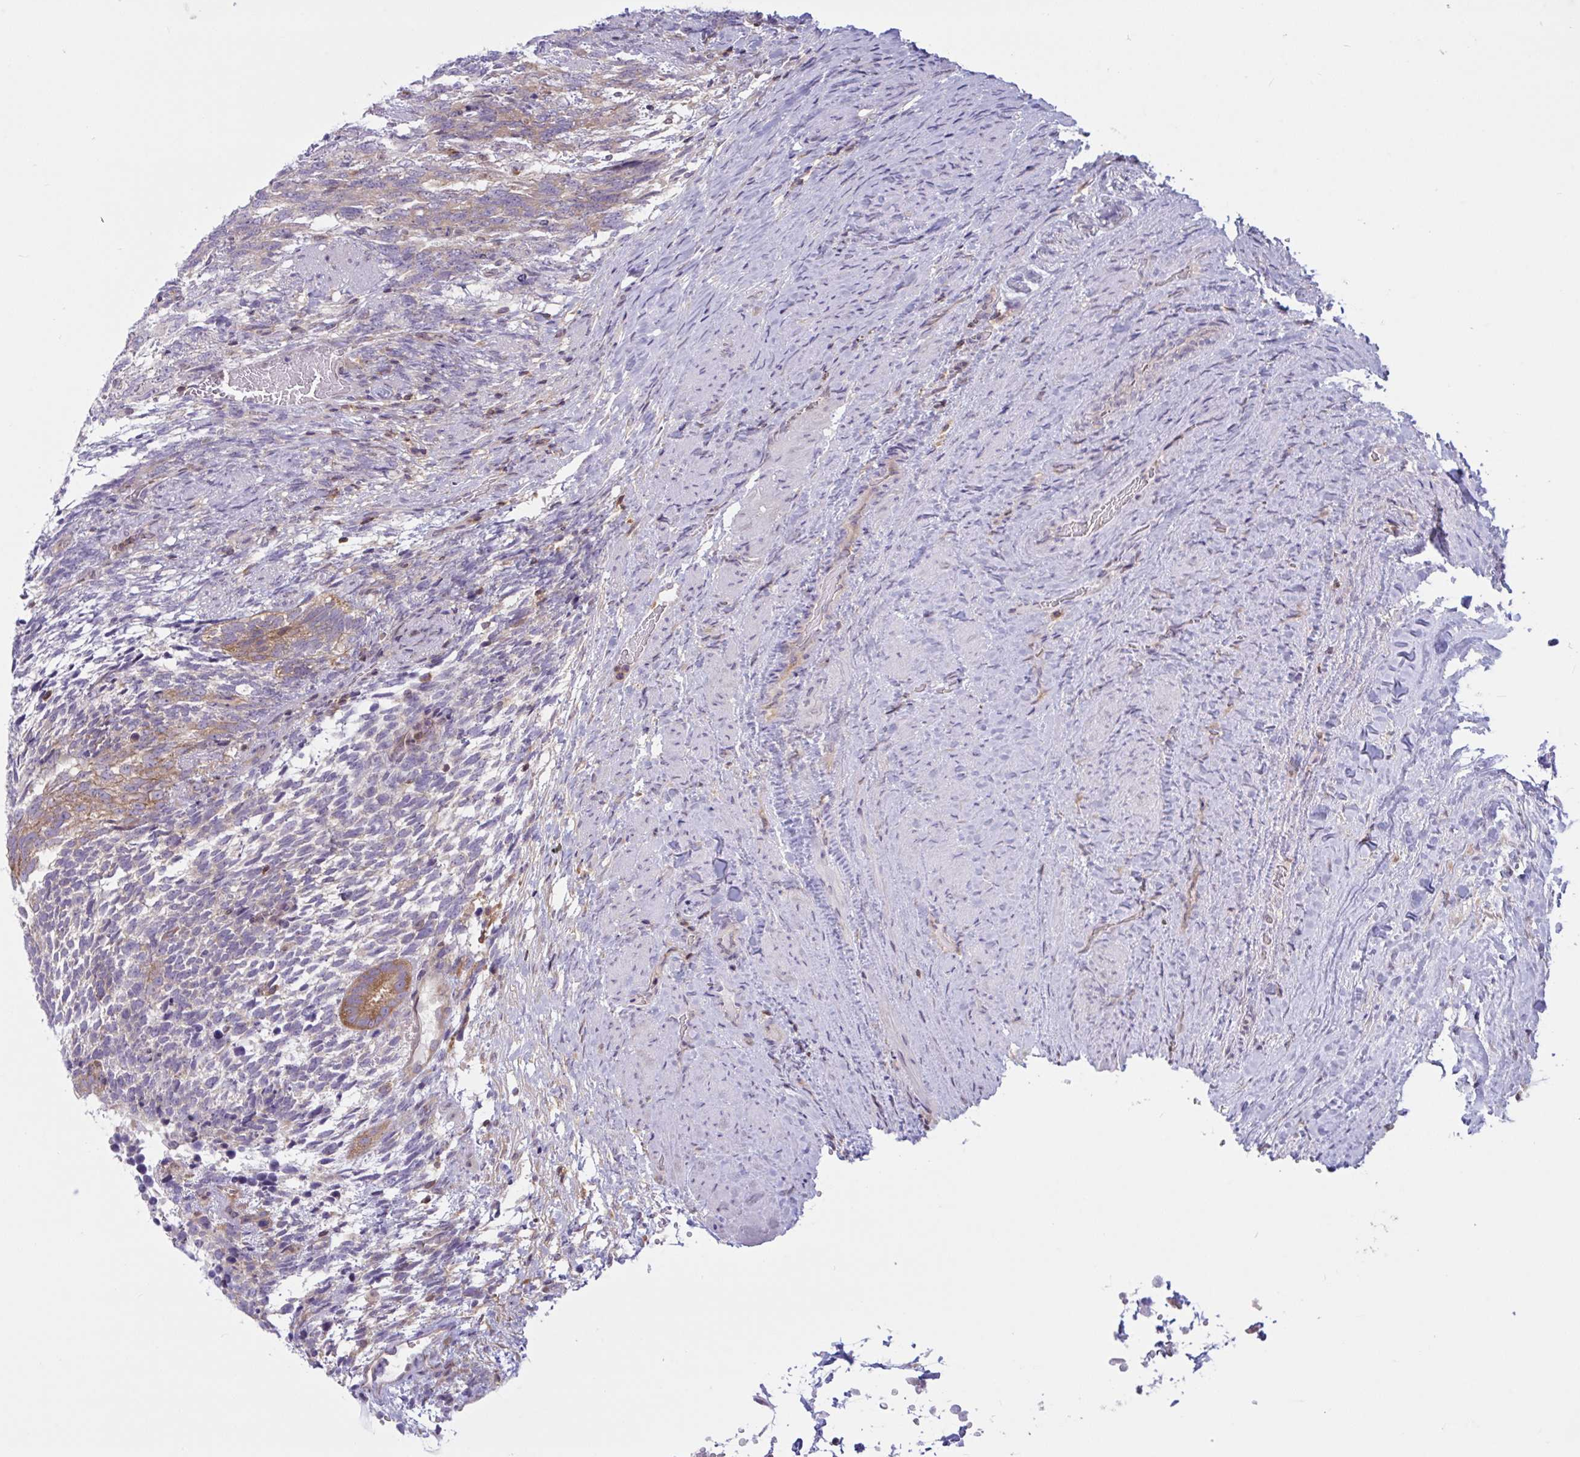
{"staining": {"intensity": "moderate", "quantity": "<25%", "location": "cytoplasmic/membranous"}, "tissue": "testis cancer", "cell_type": "Tumor cells", "image_type": "cancer", "snomed": [{"axis": "morphology", "description": "Carcinoma, Embryonal, NOS"}, {"axis": "topography", "description": "Testis"}], "caption": "The histopathology image reveals immunohistochemical staining of embryonal carcinoma (testis). There is moderate cytoplasmic/membranous staining is present in approximately <25% of tumor cells.", "gene": "TANK", "patient": {"sex": "male", "age": 23}}